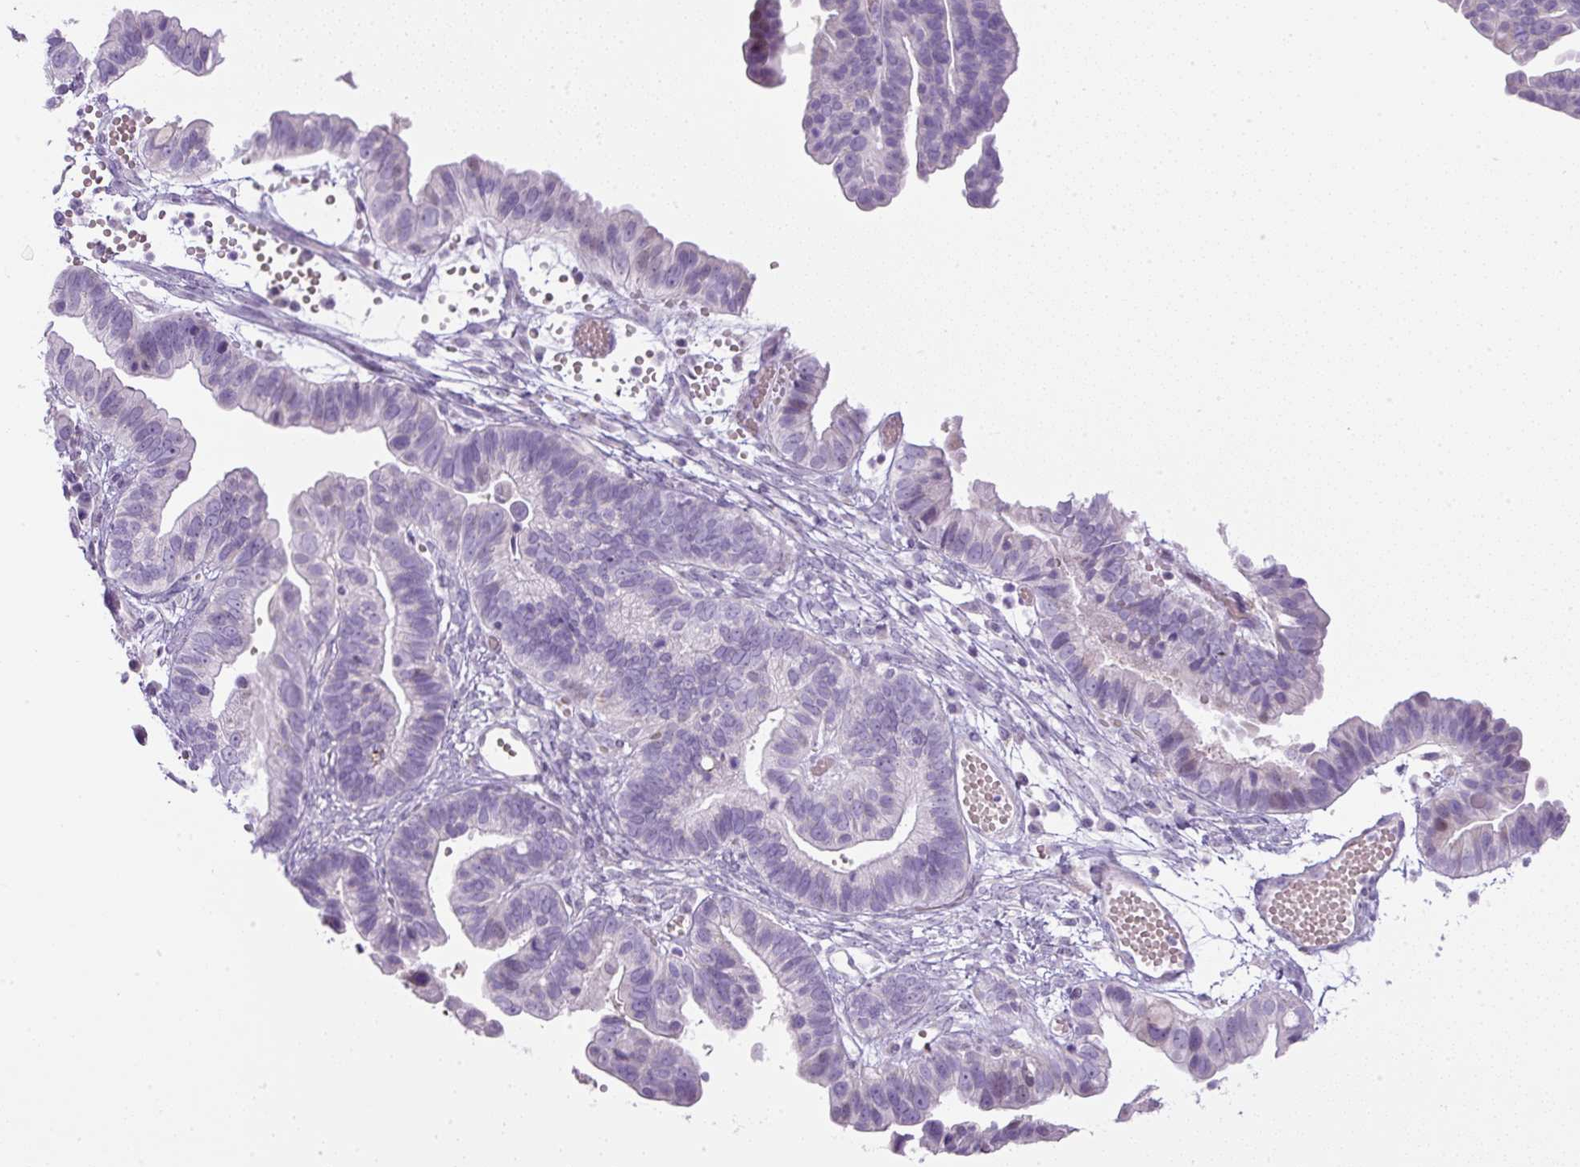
{"staining": {"intensity": "negative", "quantity": "none", "location": "none"}, "tissue": "ovarian cancer", "cell_type": "Tumor cells", "image_type": "cancer", "snomed": [{"axis": "morphology", "description": "Cystadenocarcinoma, serous, NOS"}, {"axis": "topography", "description": "Ovary"}], "caption": "IHC micrograph of human serous cystadenocarcinoma (ovarian) stained for a protein (brown), which shows no positivity in tumor cells.", "gene": "FGFBP3", "patient": {"sex": "female", "age": 56}}